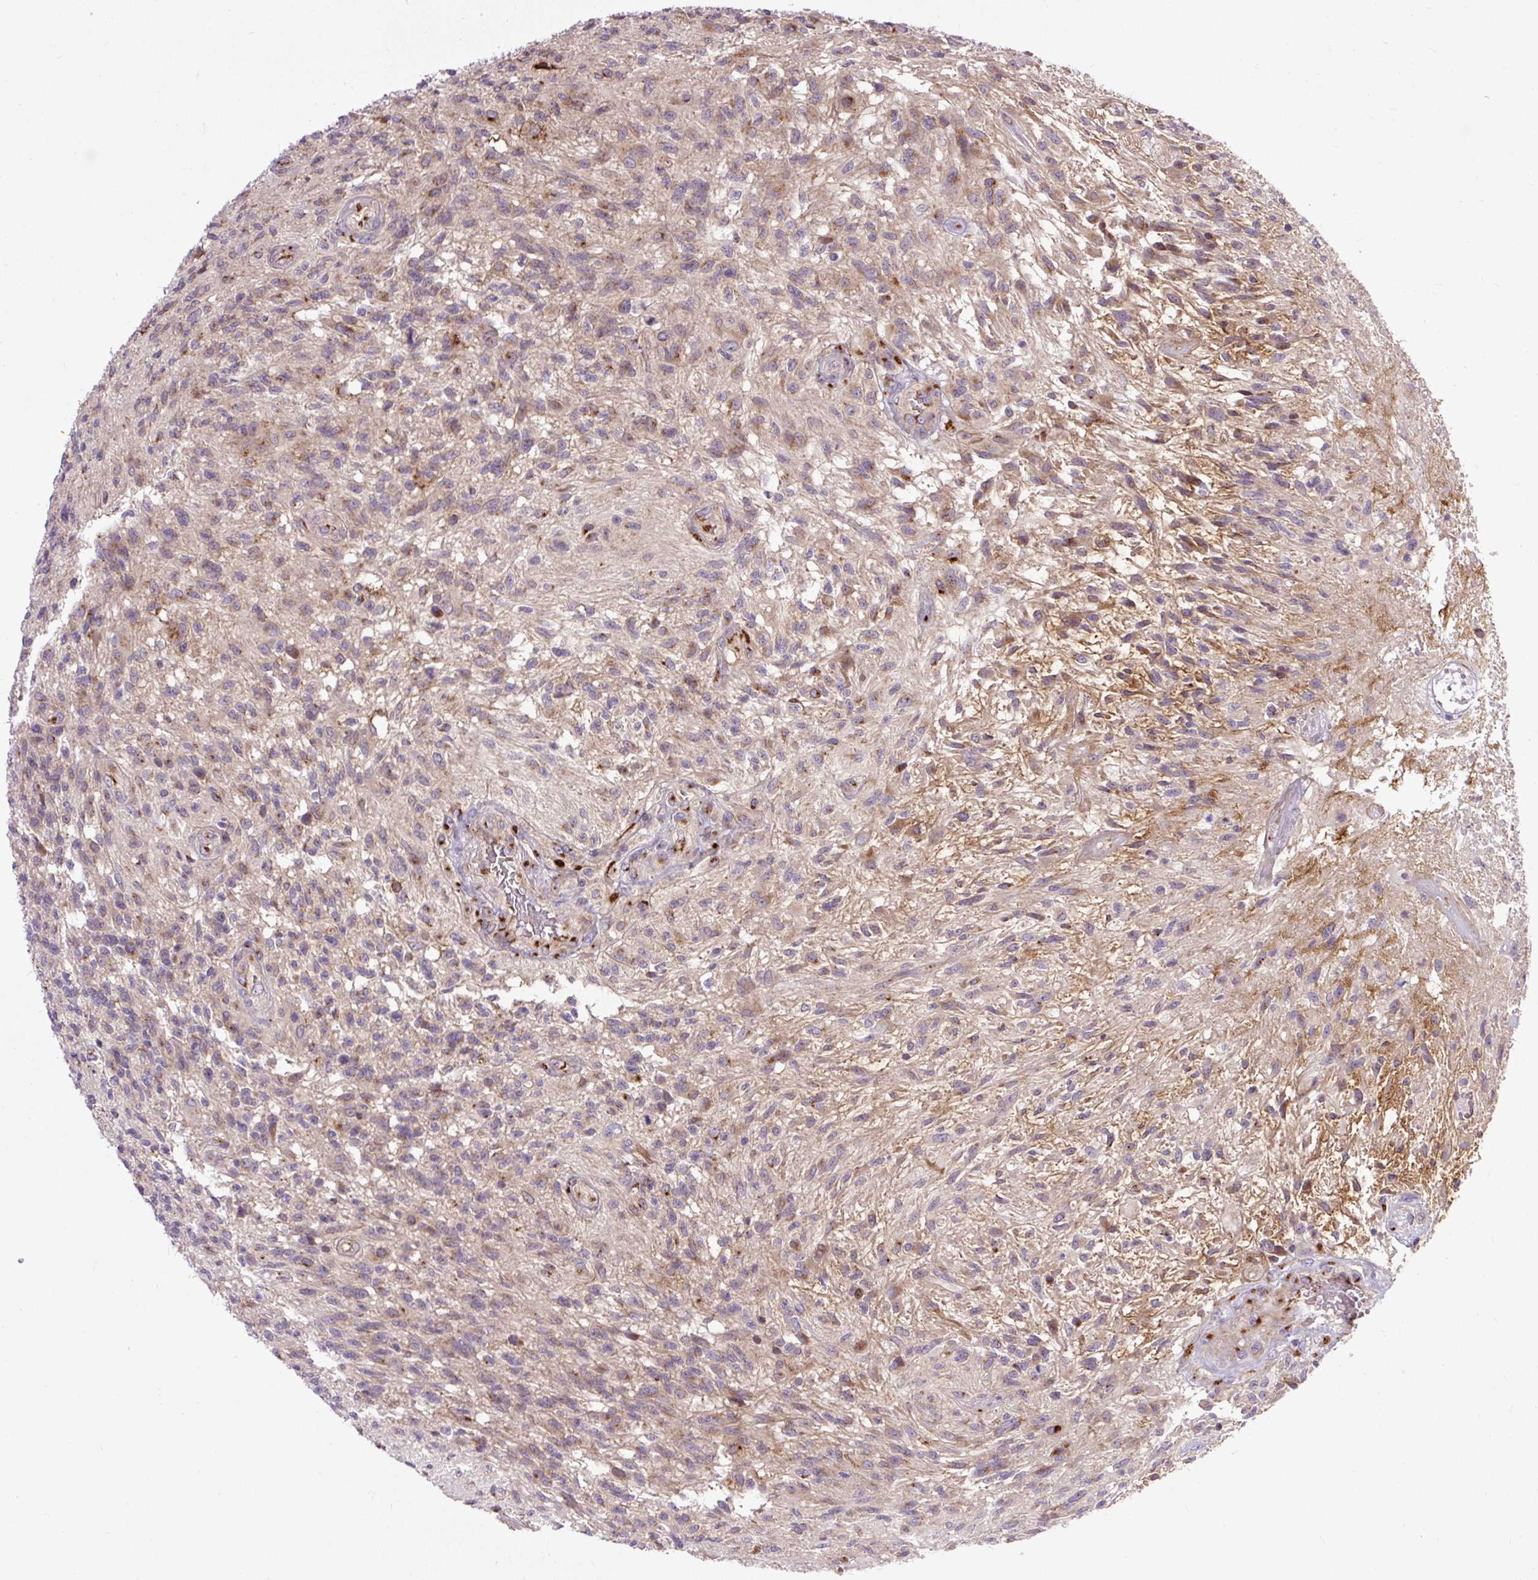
{"staining": {"intensity": "moderate", "quantity": "<25%", "location": "cytoplasmic/membranous"}, "tissue": "glioma", "cell_type": "Tumor cells", "image_type": "cancer", "snomed": [{"axis": "morphology", "description": "Glioma, malignant, High grade"}, {"axis": "topography", "description": "Brain"}], "caption": "Protein expression analysis of glioma reveals moderate cytoplasmic/membranous expression in about <25% of tumor cells.", "gene": "MSMP", "patient": {"sex": "male", "age": 56}}